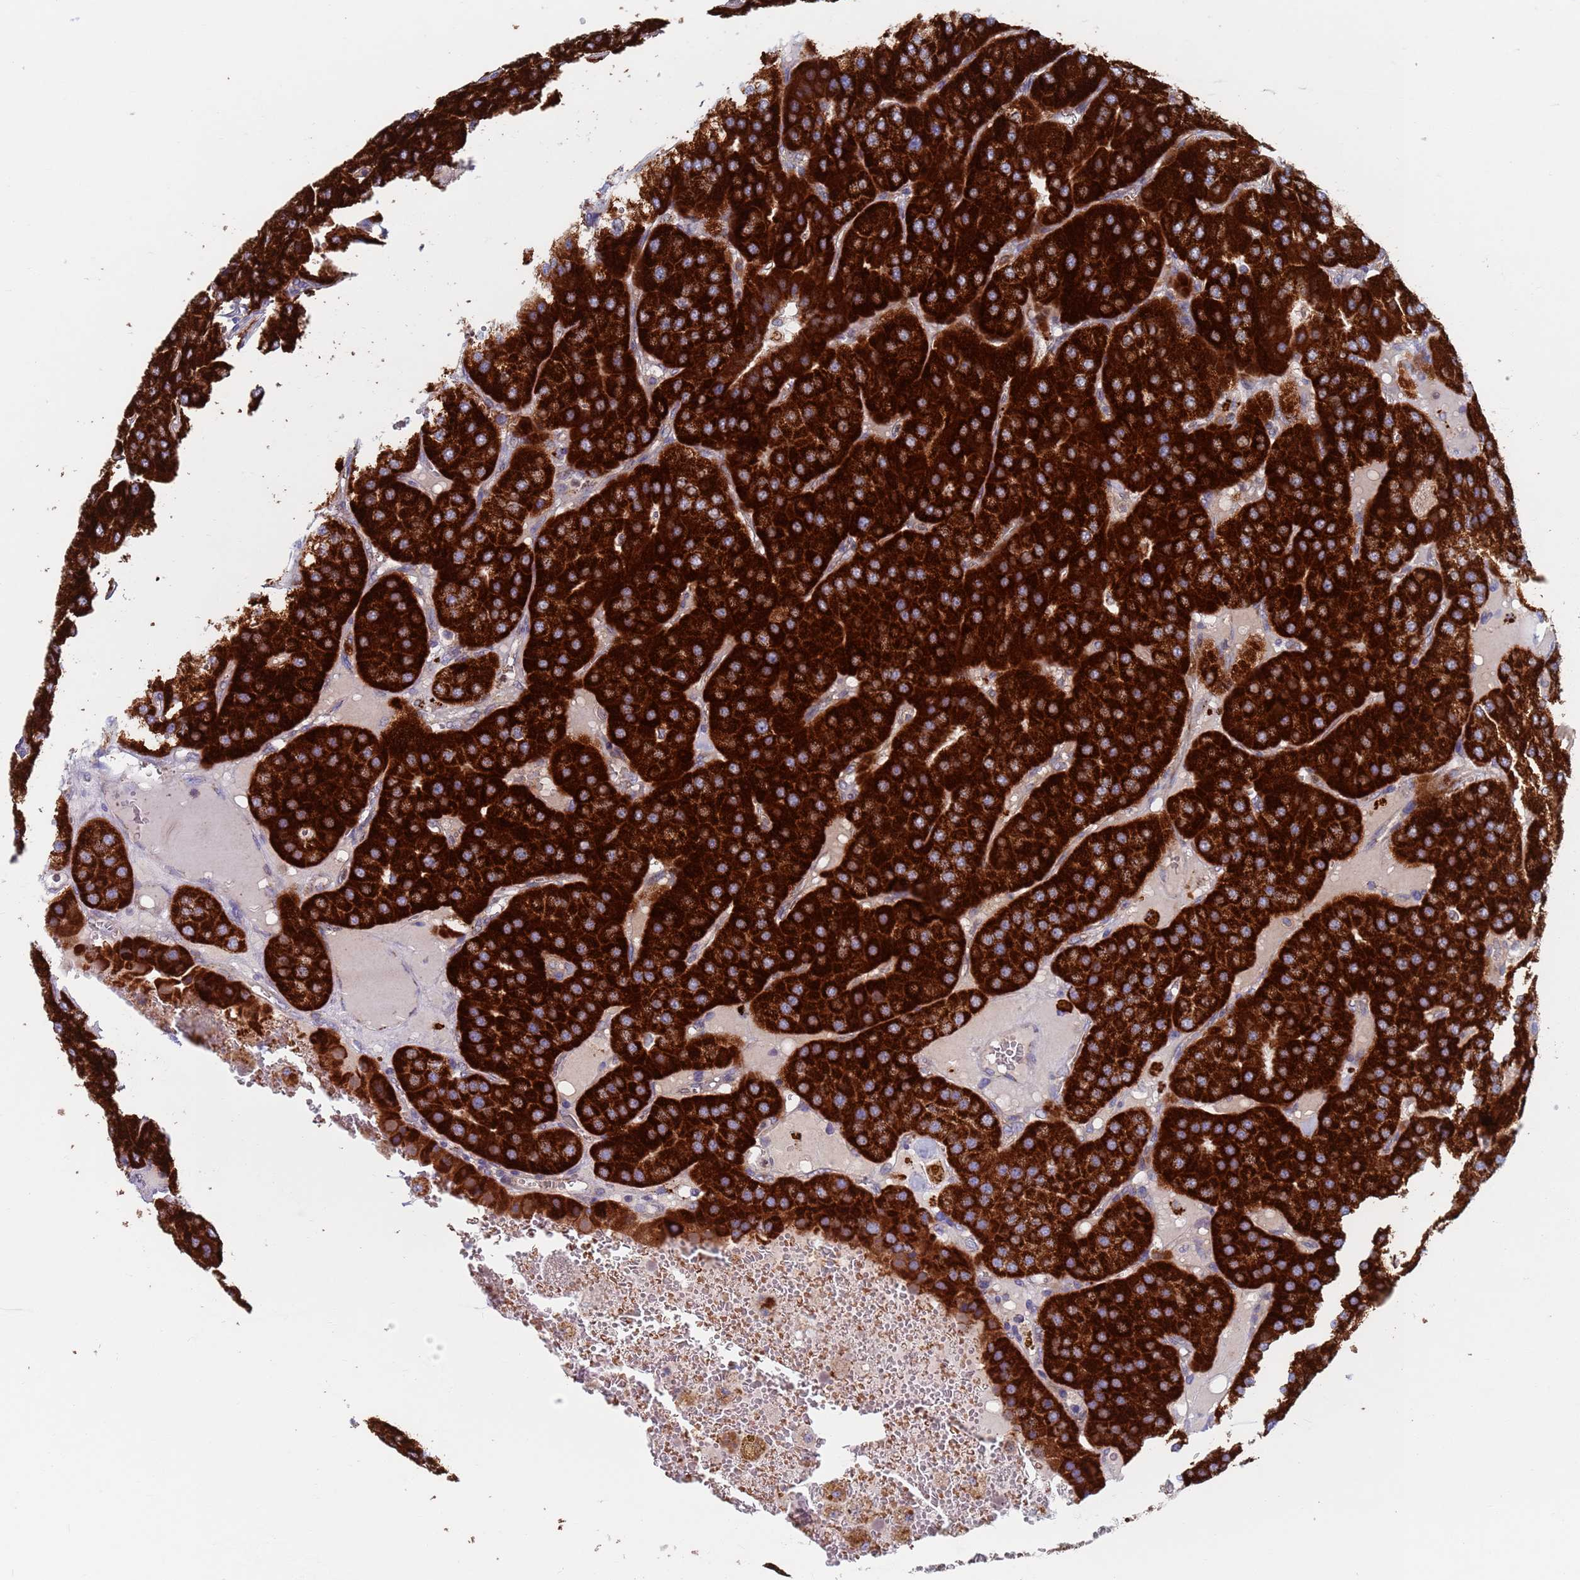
{"staining": {"intensity": "strong", "quantity": ">75%", "location": "cytoplasmic/membranous"}, "tissue": "parathyroid gland", "cell_type": "Glandular cells", "image_type": "normal", "snomed": [{"axis": "morphology", "description": "Normal tissue, NOS"}, {"axis": "morphology", "description": "Adenoma, NOS"}, {"axis": "topography", "description": "Parathyroid gland"}], "caption": "Protein staining shows strong cytoplasmic/membranous expression in about >75% of glandular cells in normal parathyroid gland. The protein is stained brown, and the nuclei are stained in blue (DAB (3,3'-diaminobenzidine) IHC with brightfield microscopy, high magnification).", "gene": "CHCHD6", "patient": {"sex": "female", "age": 86}}